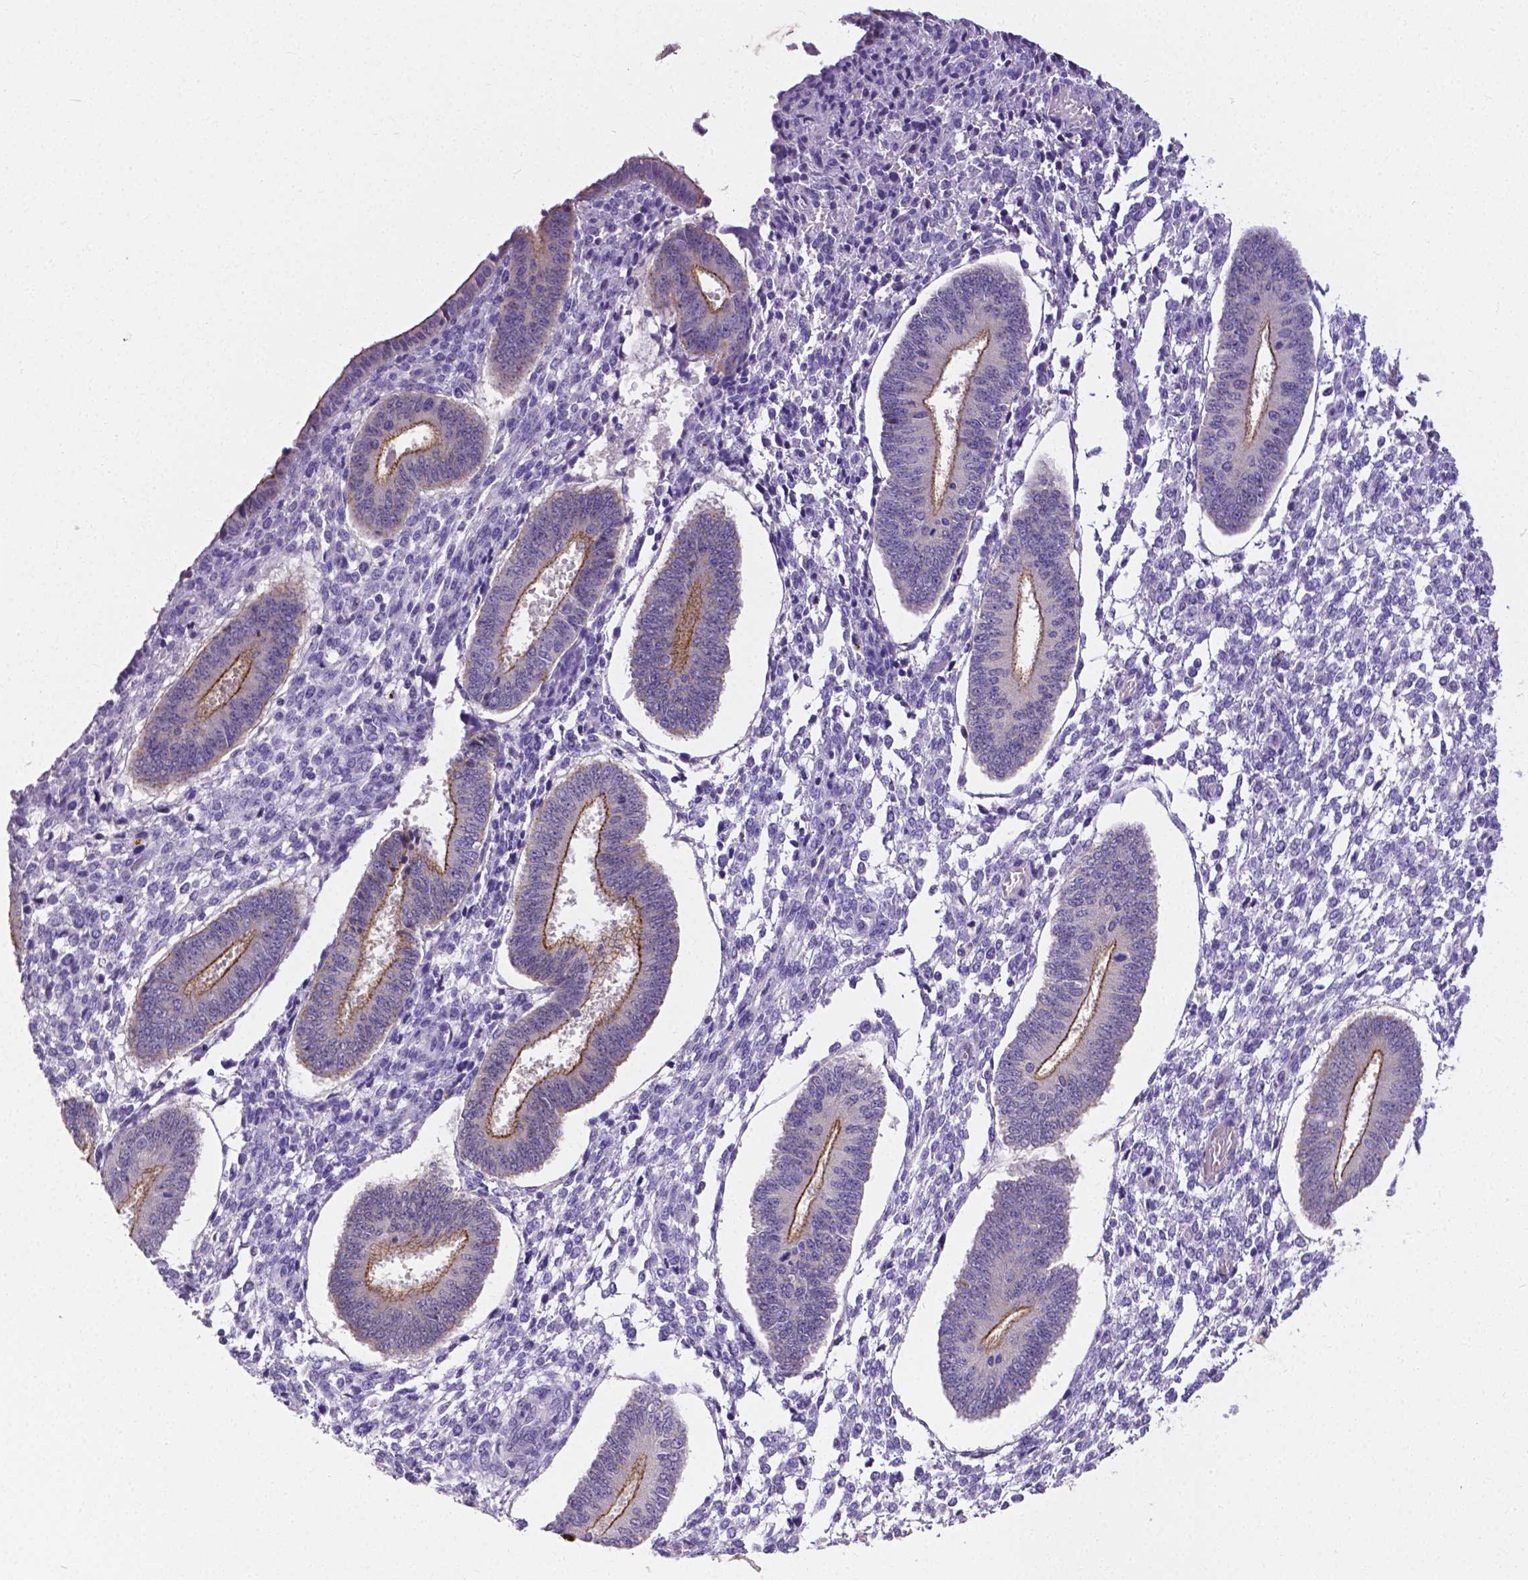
{"staining": {"intensity": "negative", "quantity": "none", "location": "none"}, "tissue": "endometrium", "cell_type": "Cells in endometrial stroma", "image_type": "normal", "snomed": [{"axis": "morphology", "description": "Normal tissue, NOS"}, {"axis": "topography", "description": "Endometrium"}], "caption": "Immunohistochemical staining of unremarkable human endometrium demonstrates no significant staining in cells in endometrial stroma.", "gene": "OCLN", "patient": {"sex": "female", "age": 42}}